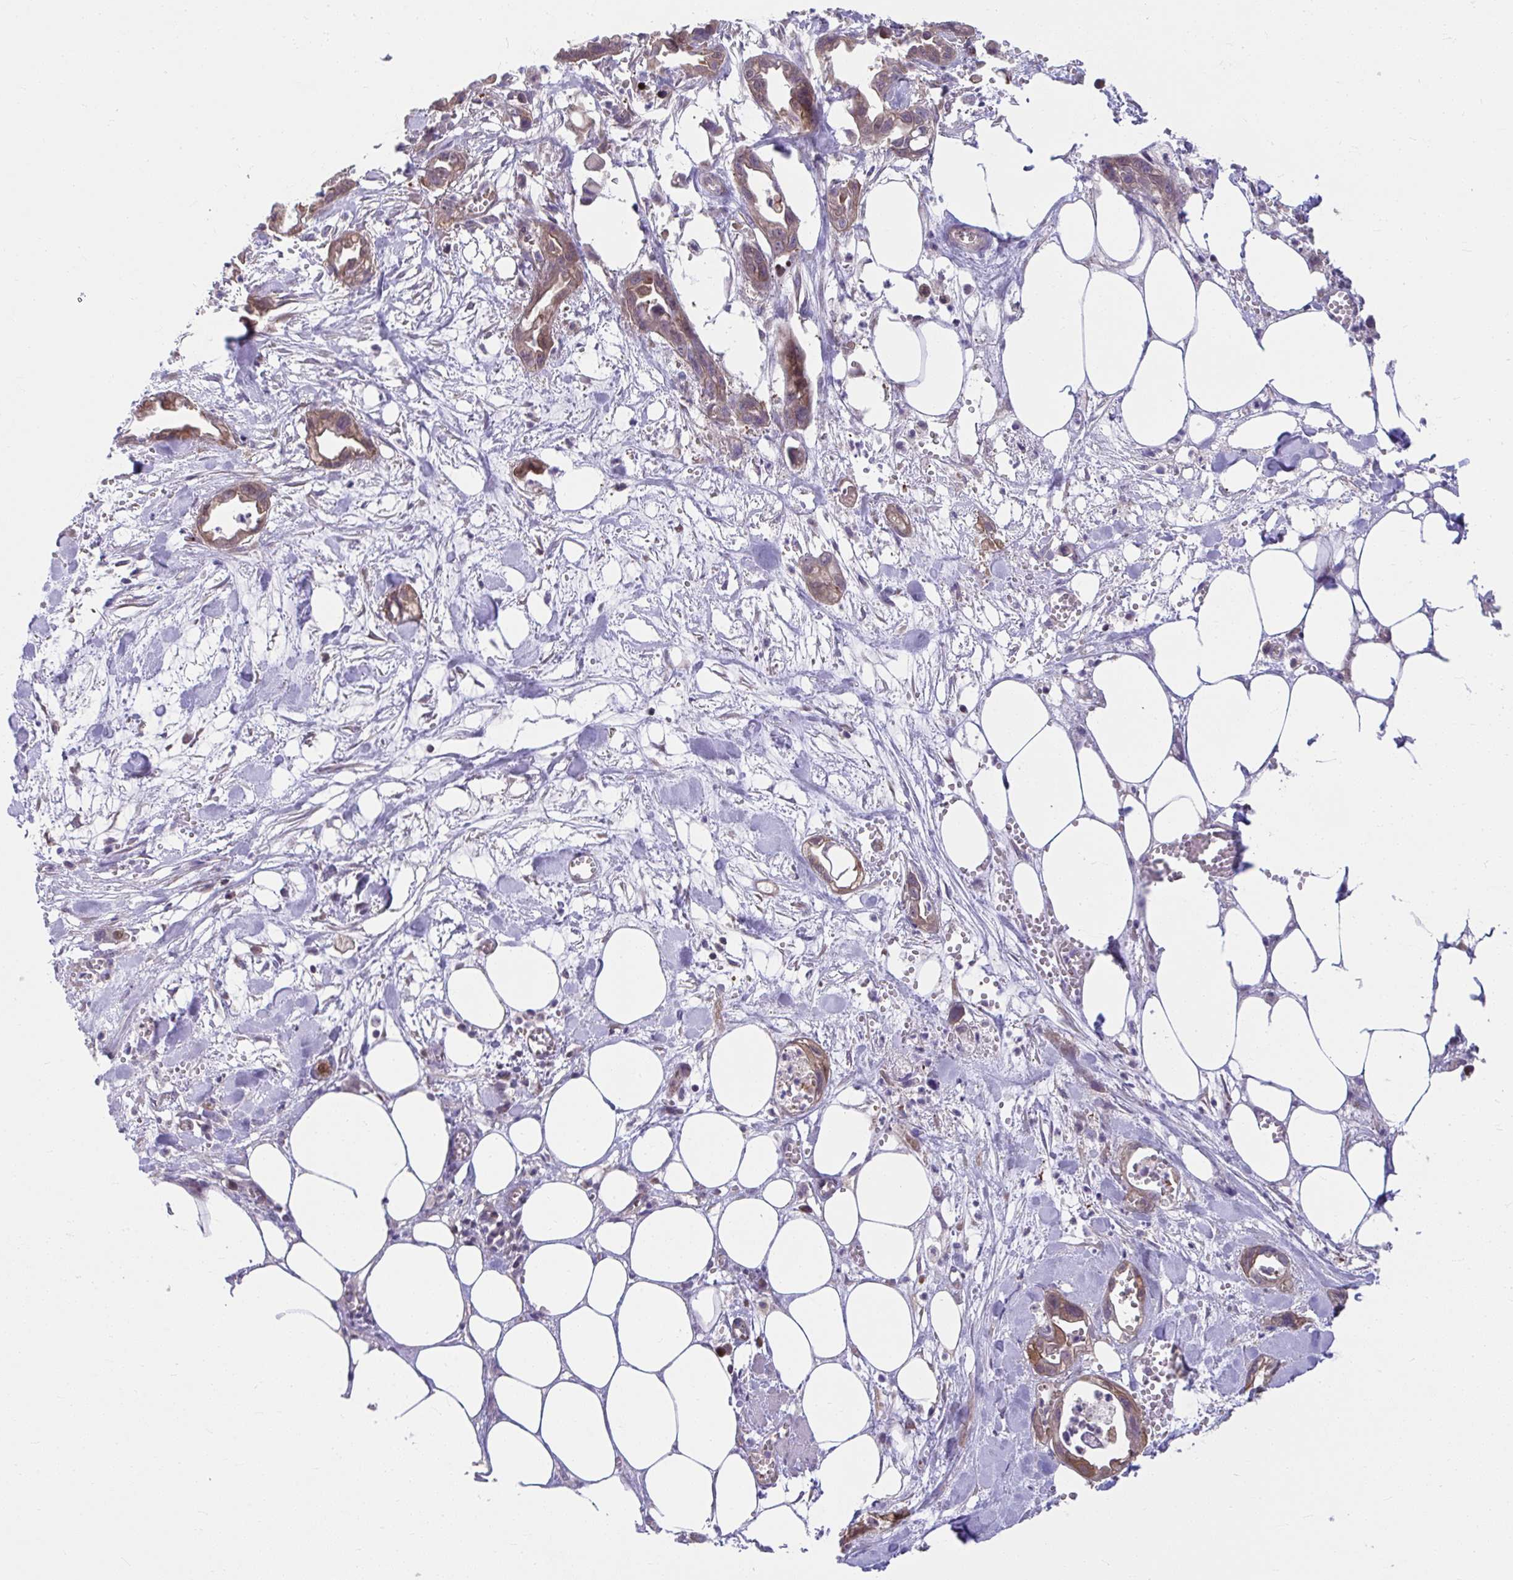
{"staining": {"intensity": "moderate", "quantity": ">75%", "location": "cytoplasmic/membranous"}, "tissue": "pancreatic cancer", "cell_type": "Tumor cells", "image_type": "cancer", "snomed": [{"axis": "morphology", "description": "Adenocarcinoma, NOS"}, {"axis": "topography", "description": "Pancreas"}], "caption": "A high-resolution micrograph shows immunohistochemistry staining of adenocarcinoma (pancreatic), which shows moderate cytoplasmic/membranous expression in about >75% of tumor cells.", "gene": "PCDHB7", "patient": {"sex": "female", "age": 73}}